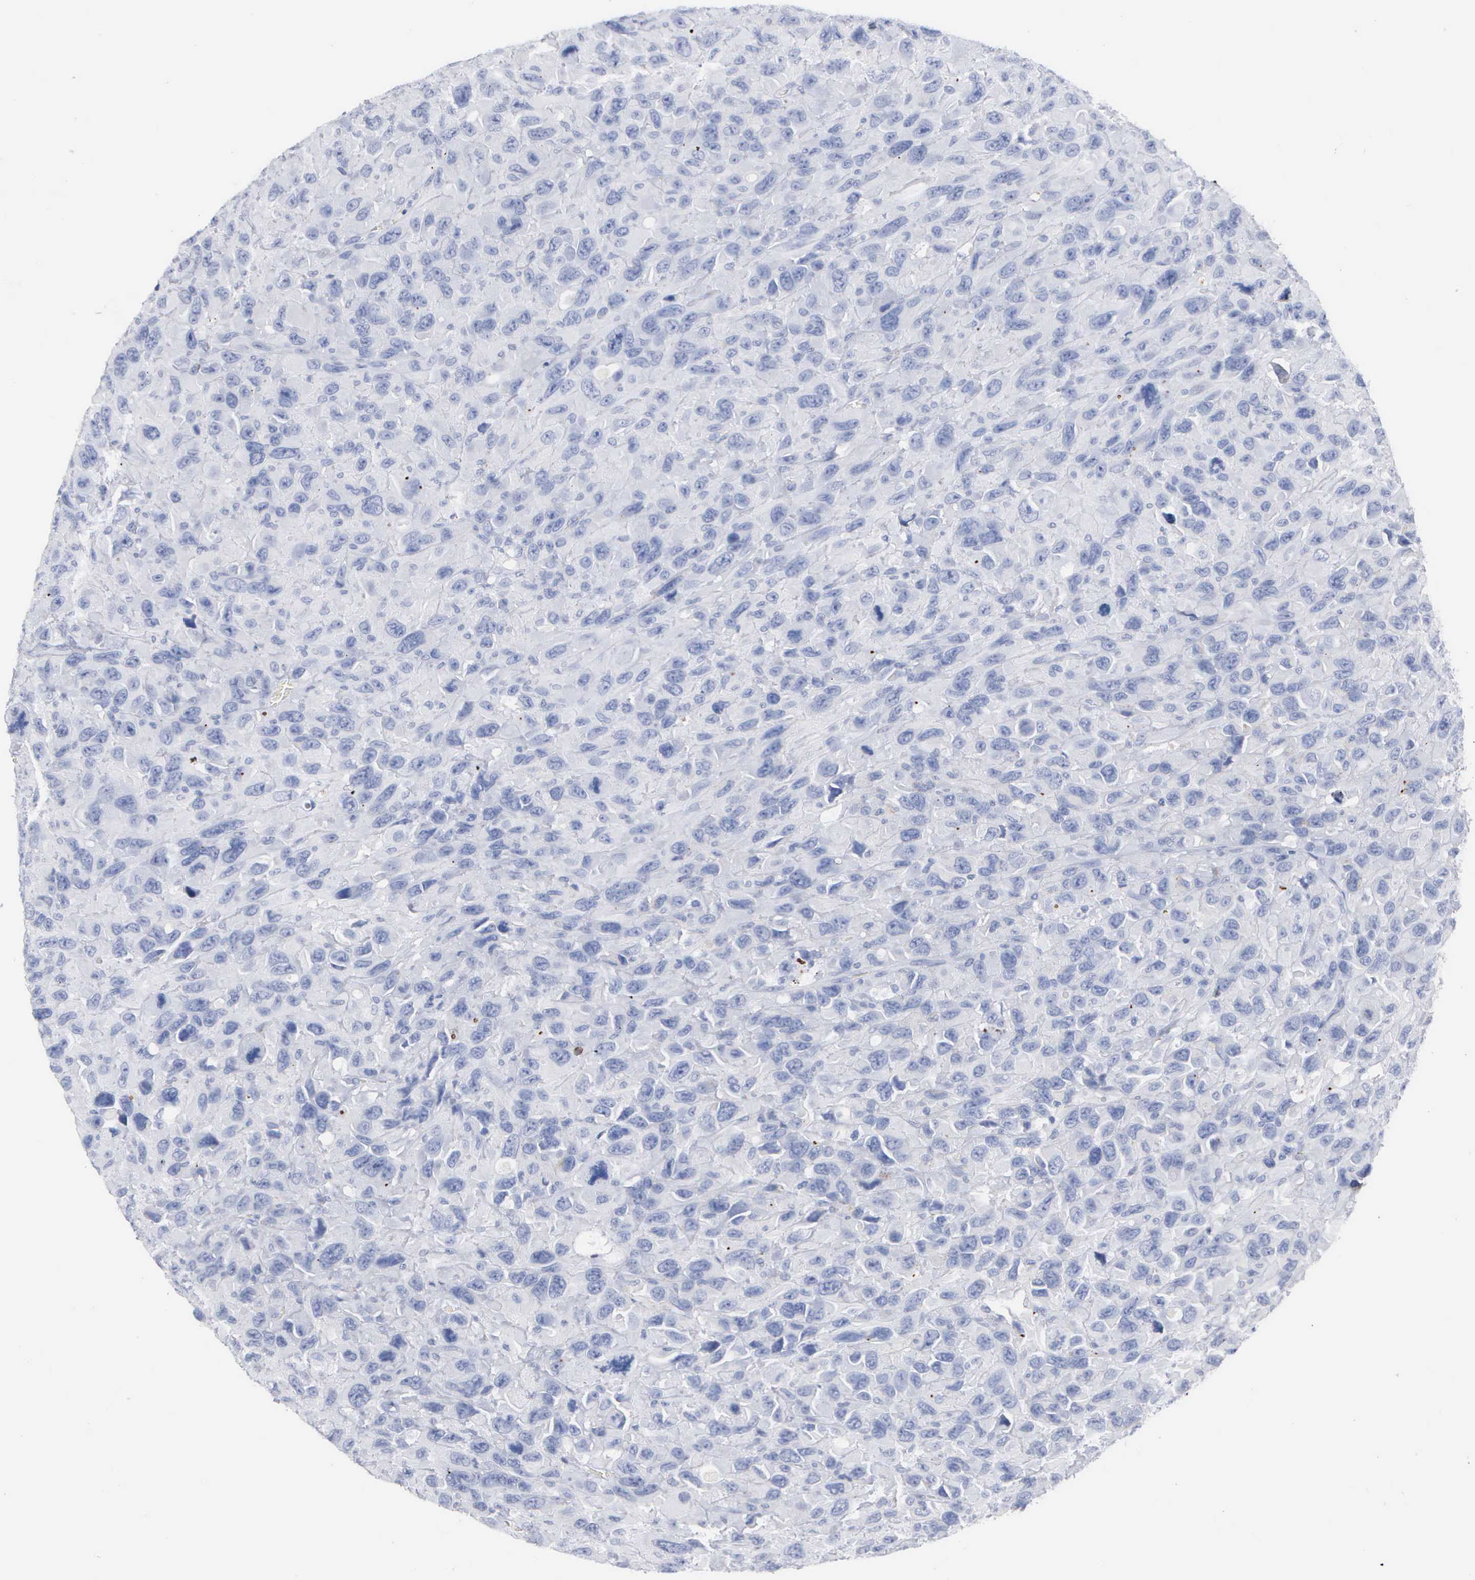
{"staining": {"intensity": "negative", "quantity": "none", "location": "none"}, "tissue": "renal cancer", "cell_type": "Tumor cells", "image_type": "cancer", "snomed": [{"axis": "morphology", "description": "Adenocarcinoma, NOS"}, {"axis": "topography", "description": "Kidney"}], "caption": "Immunohistochemistry photomicrograph of neoplastic tissue: human renal cancer stained with DAB (3,3'-diaminobenzidine) demonstrates no significant protein staining in tumor cells.", "gene": "ASPHD2", "patient": {"sex": "male", "age": 79}}